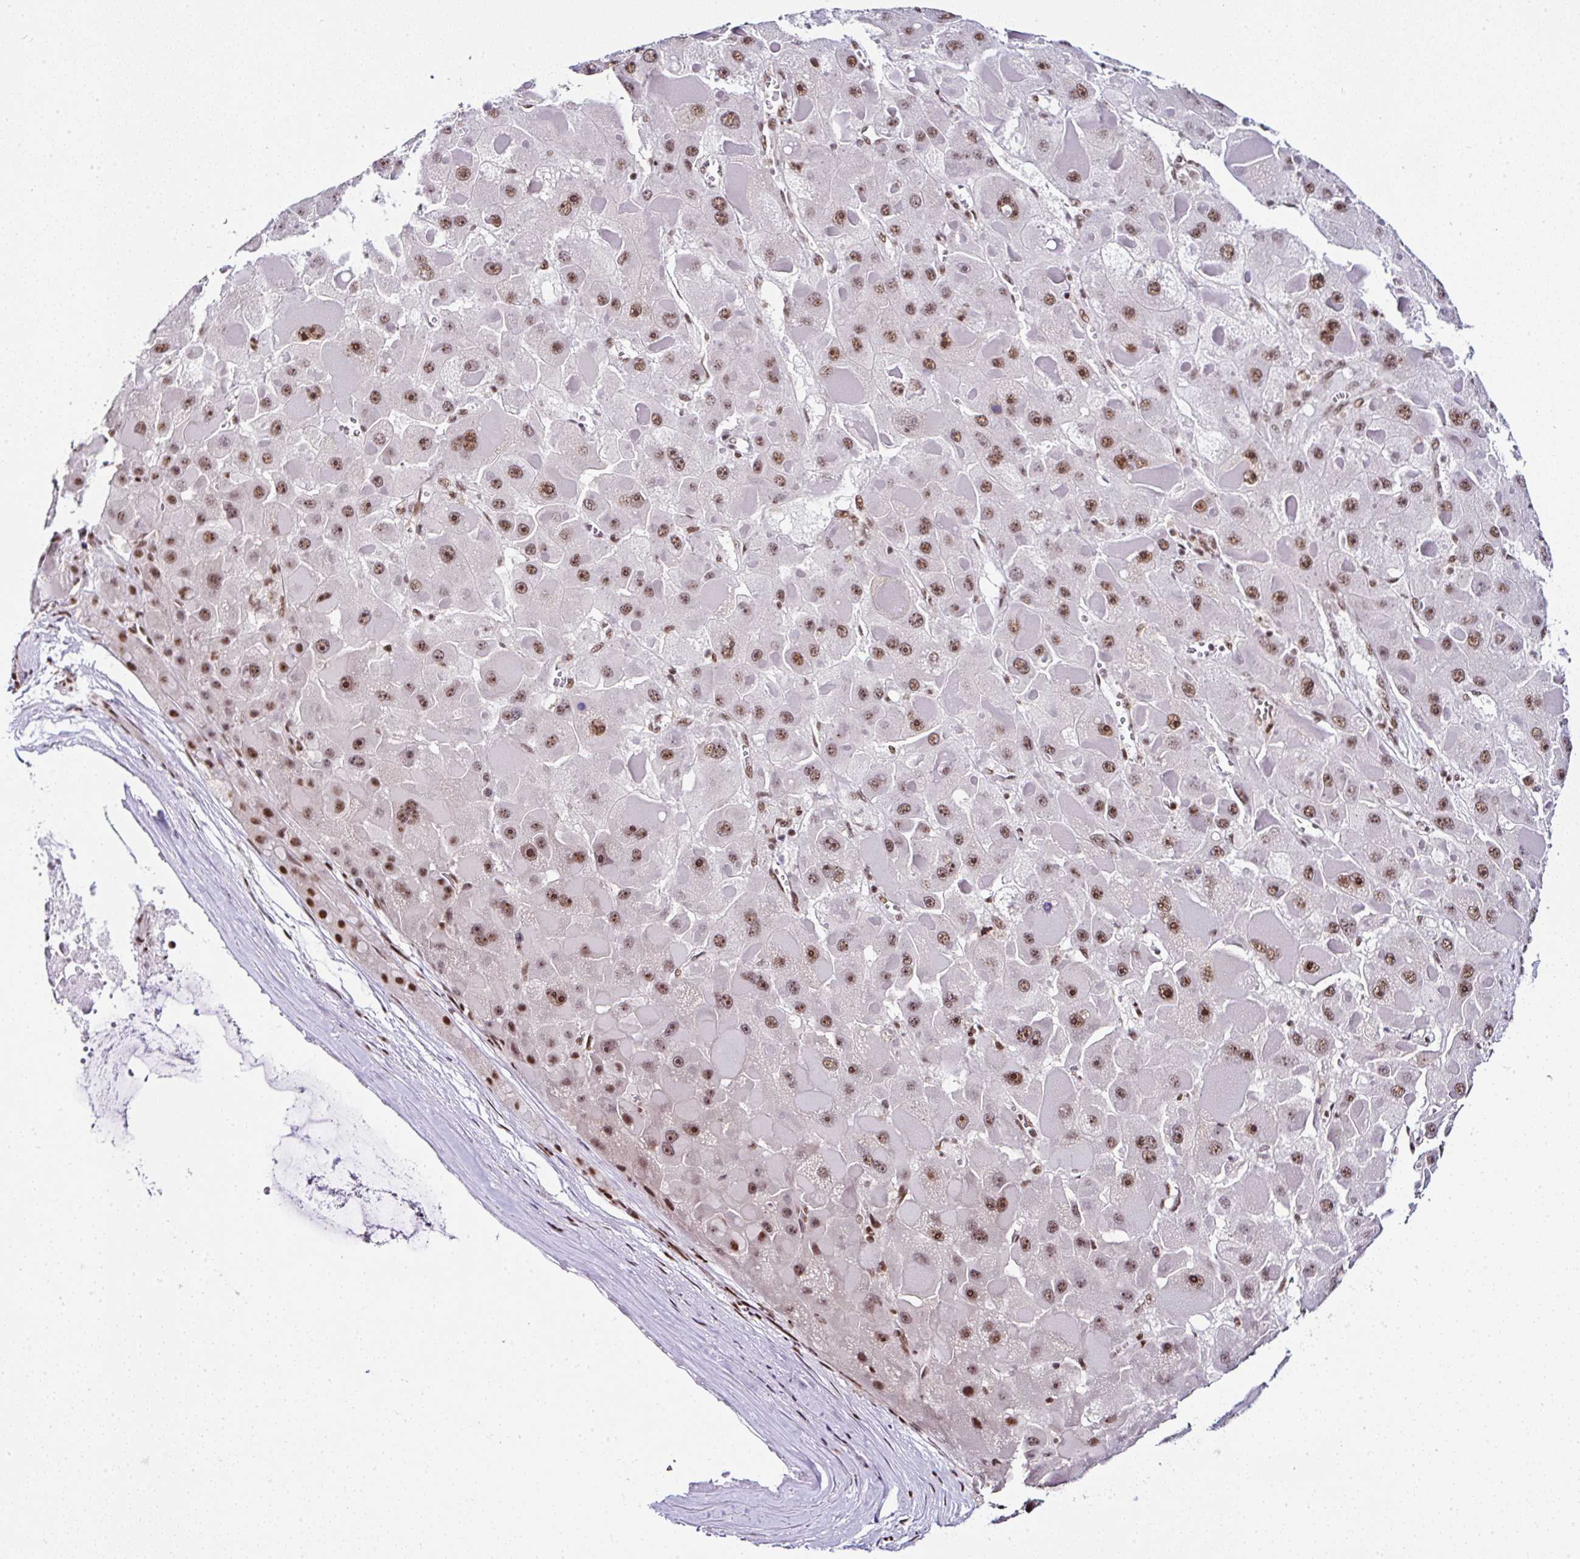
{"staining": {"intensity": "moderate", "quantity": ">75%", "location": "nuclear"}, "tissue": "liver cancer", "cell_type": "Tumor cells", "image_type": "cancer", "snomed": [{"axis": "morphology", "description": "Carcinoma, Hepatocellular, NOS"}, {"axis": "topography", "description": "Liver"}], "caption": "Immunohistochemical staining of human liver cancer (hepatocellular carcinoma) displays moderate nuclear protein expression in about >75% of tumor cells.", "gene": "PTPN2", "patient": {"sex": "female", "age": 73}}